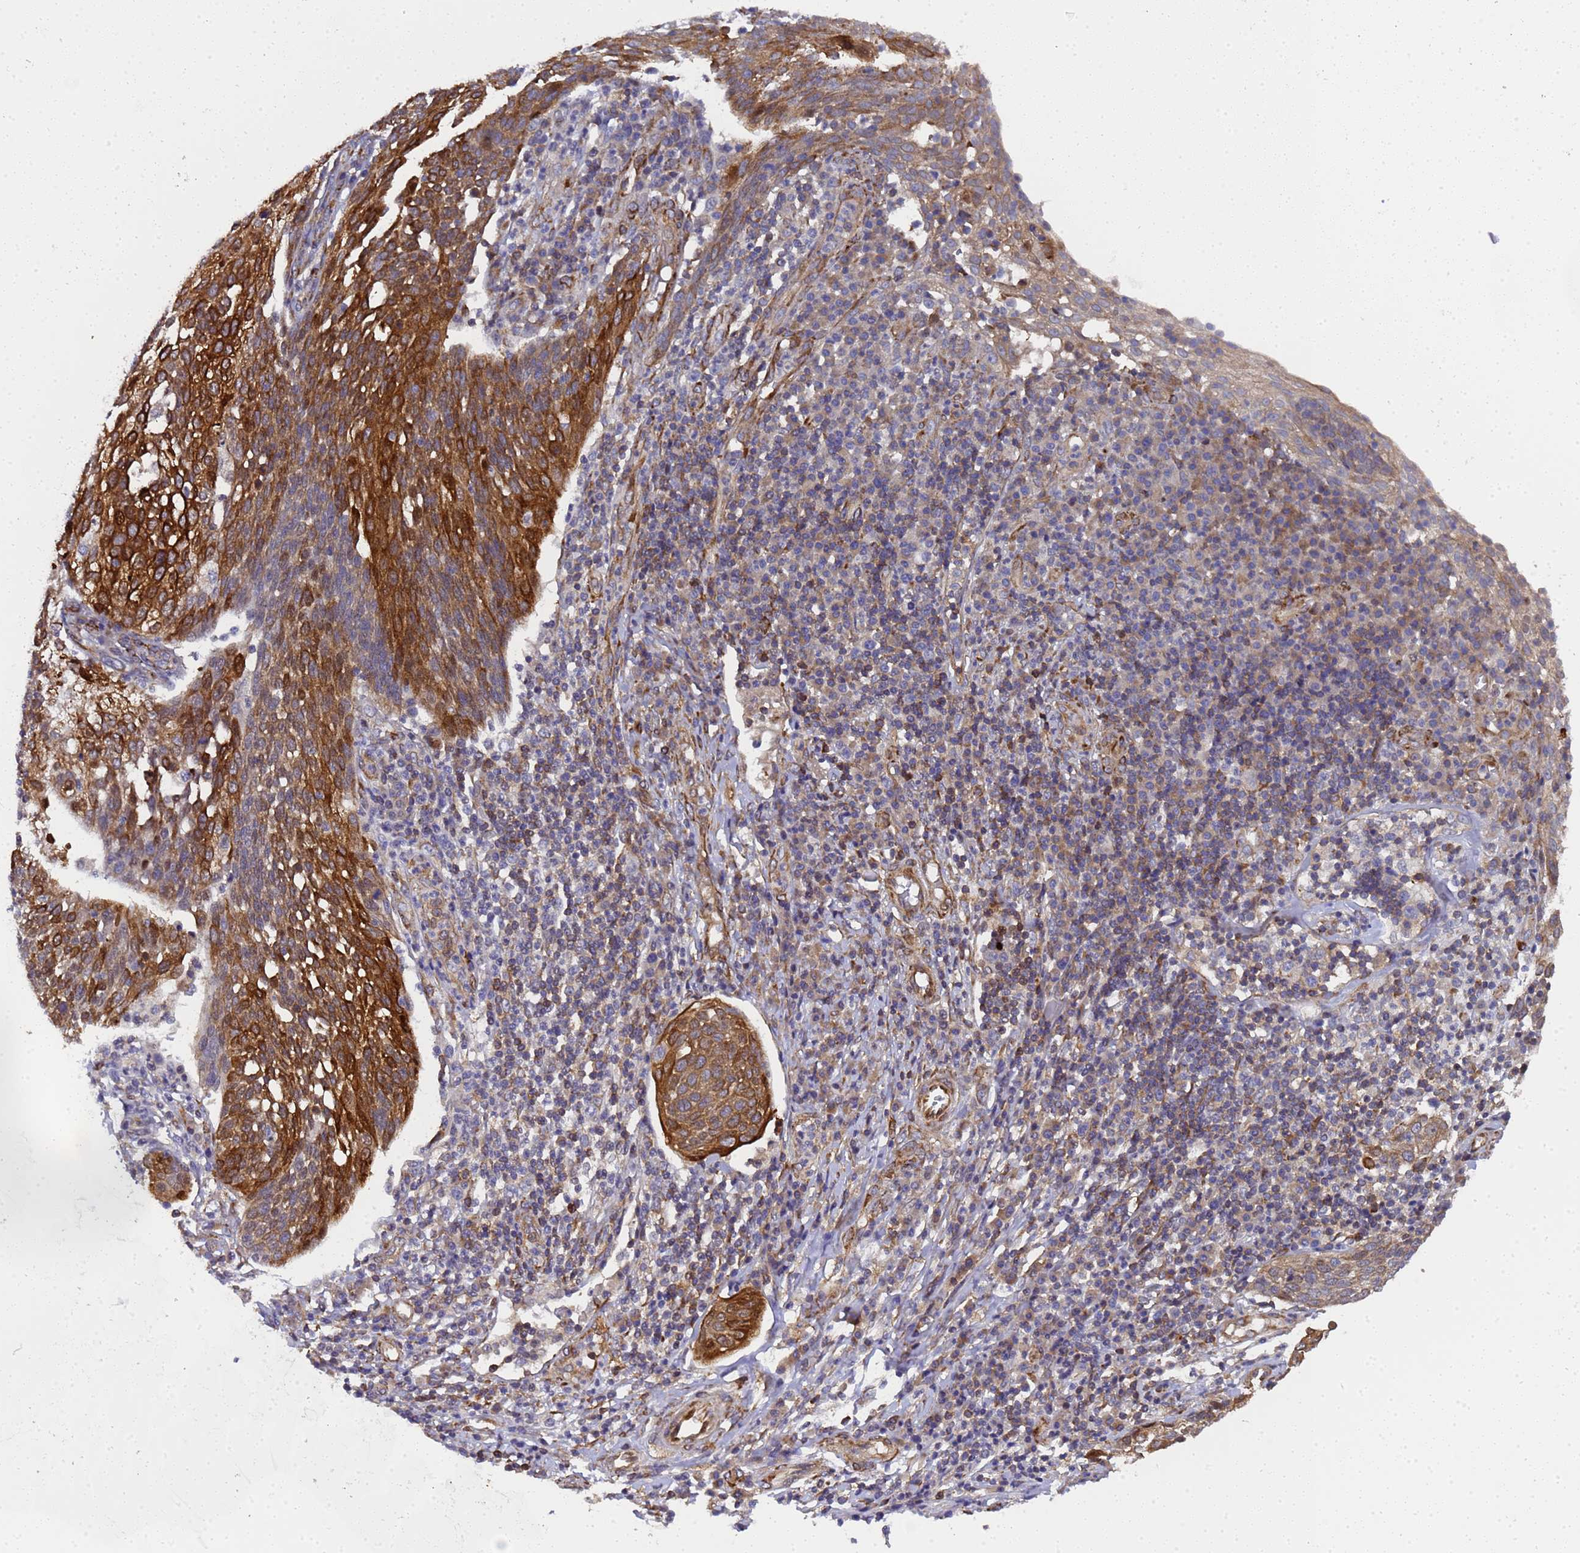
{"staining": {"intensity": "strong", "quantity": "25%-75%", "location": "cytoplasmic/membranous"}, "tissue": "cervical cancer", "cell_type": "Tumor cells", "image_type": "cancer", "snomed": [{"axis": "morphology", "description": "Squamous cell carcinoma, NOS"}, {"axis": "topography", "description": "Cervix"}], "caption": "An immunohistochemistry (IHC) micrograph of neoplastic tissue is shown. Protein staining in brown highlights strong cytoplasmic/membranous positivity in squamous cell carcinoma (cervical) within tumor cells.", "gene": "MOCS1", "patient": {"sex": "female", "age": 34}}